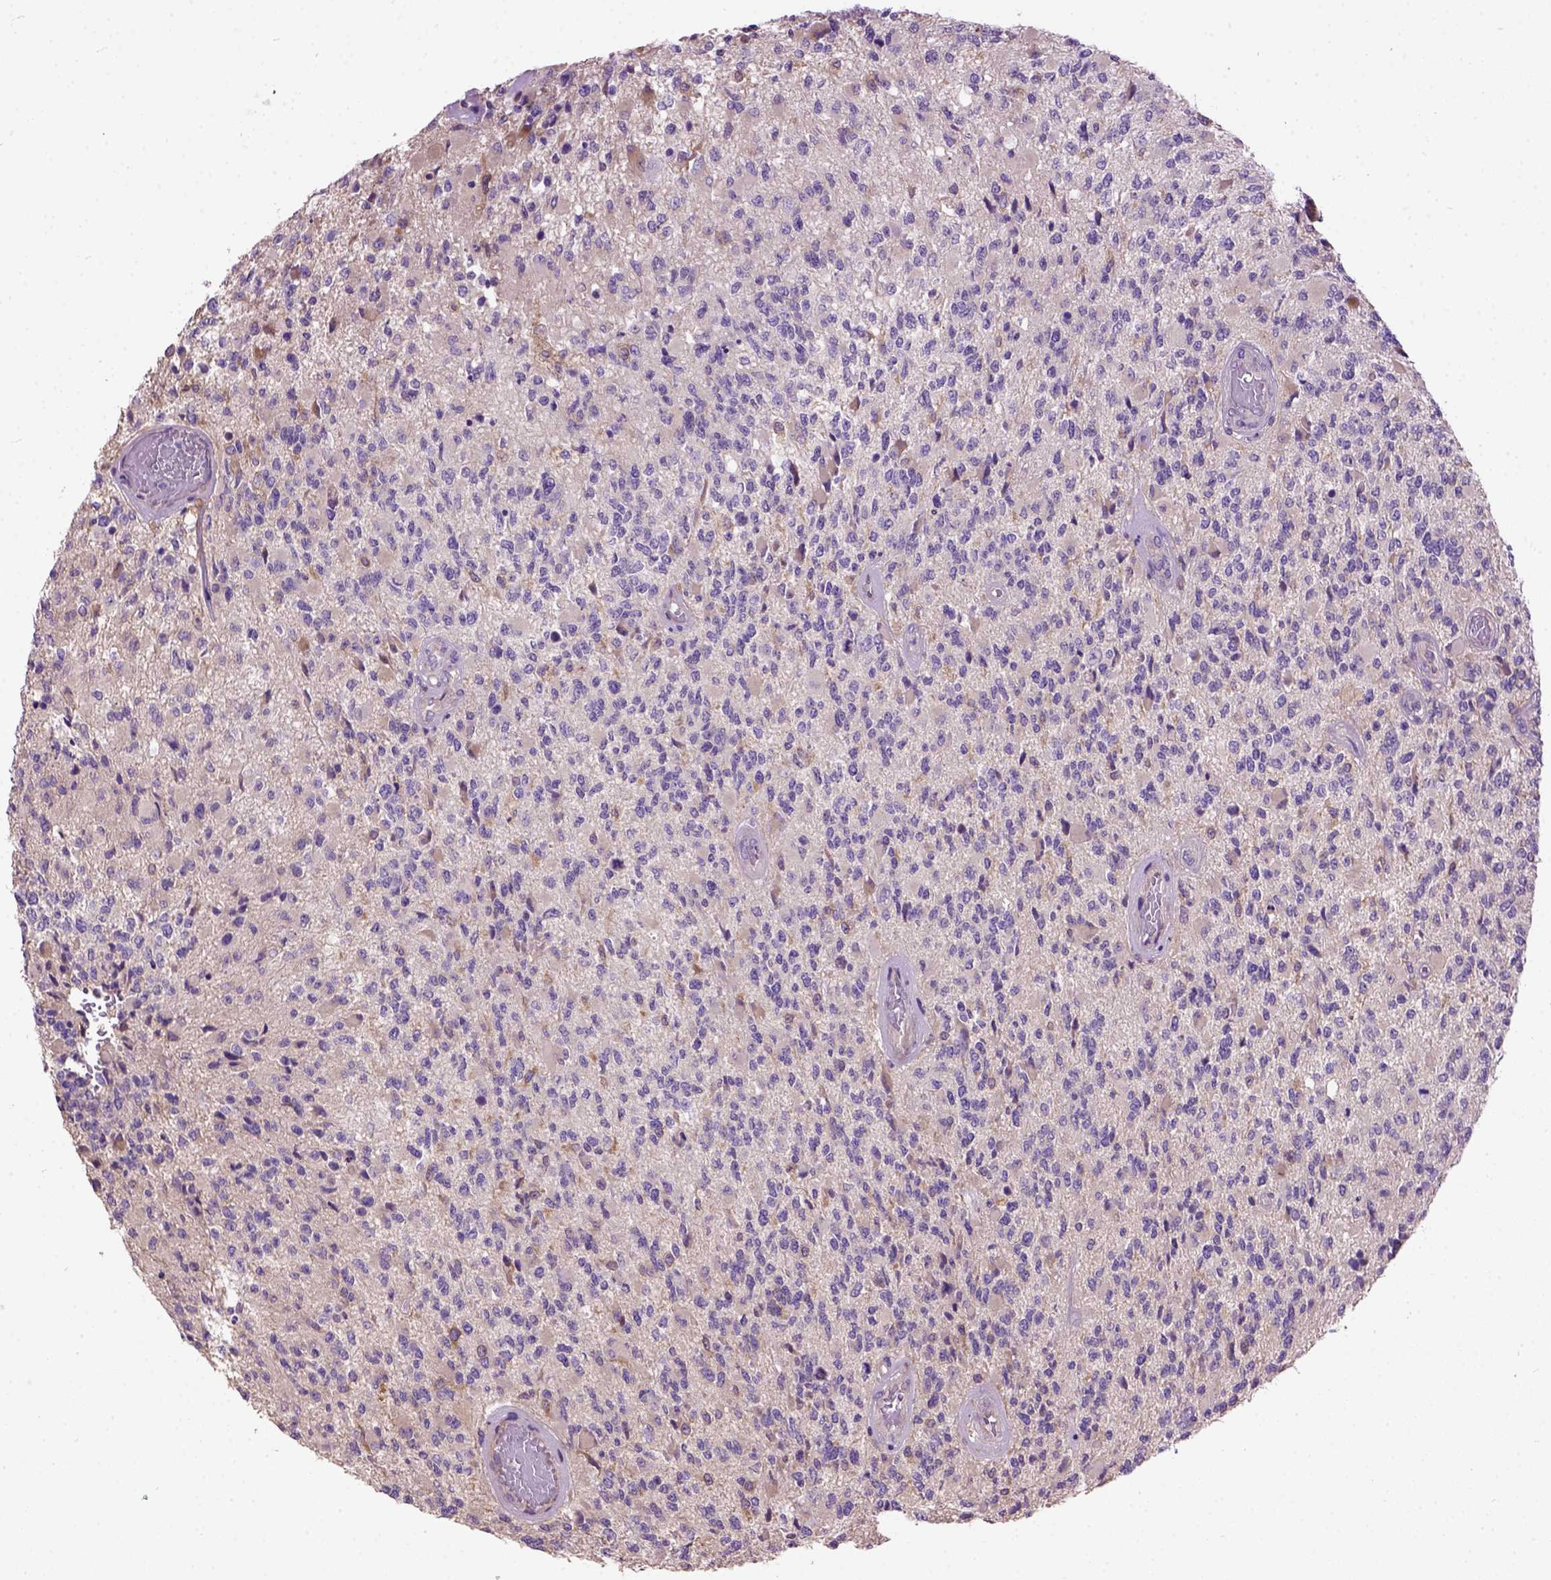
{"staining": {"intensity": "weak", "quantity": ">75%", "location": "cytoplasmic/membranous"}, "tissue": "glioma", "cell_type": "Tumor cells", "image_type": "cancer", "snomed": [{"axis": "morphology", "description": "Glioma, malignant, High grade"}, {"axis": "topography", "description": "Brain"}], "caption": "Tumor cells reveal weak cytoplasmic/membranous positivity in approximately >75% of cells in malignant glioma (high-grade).", "gene": "SEMA4F", "patient": {"sex": "female", "age": 63}}